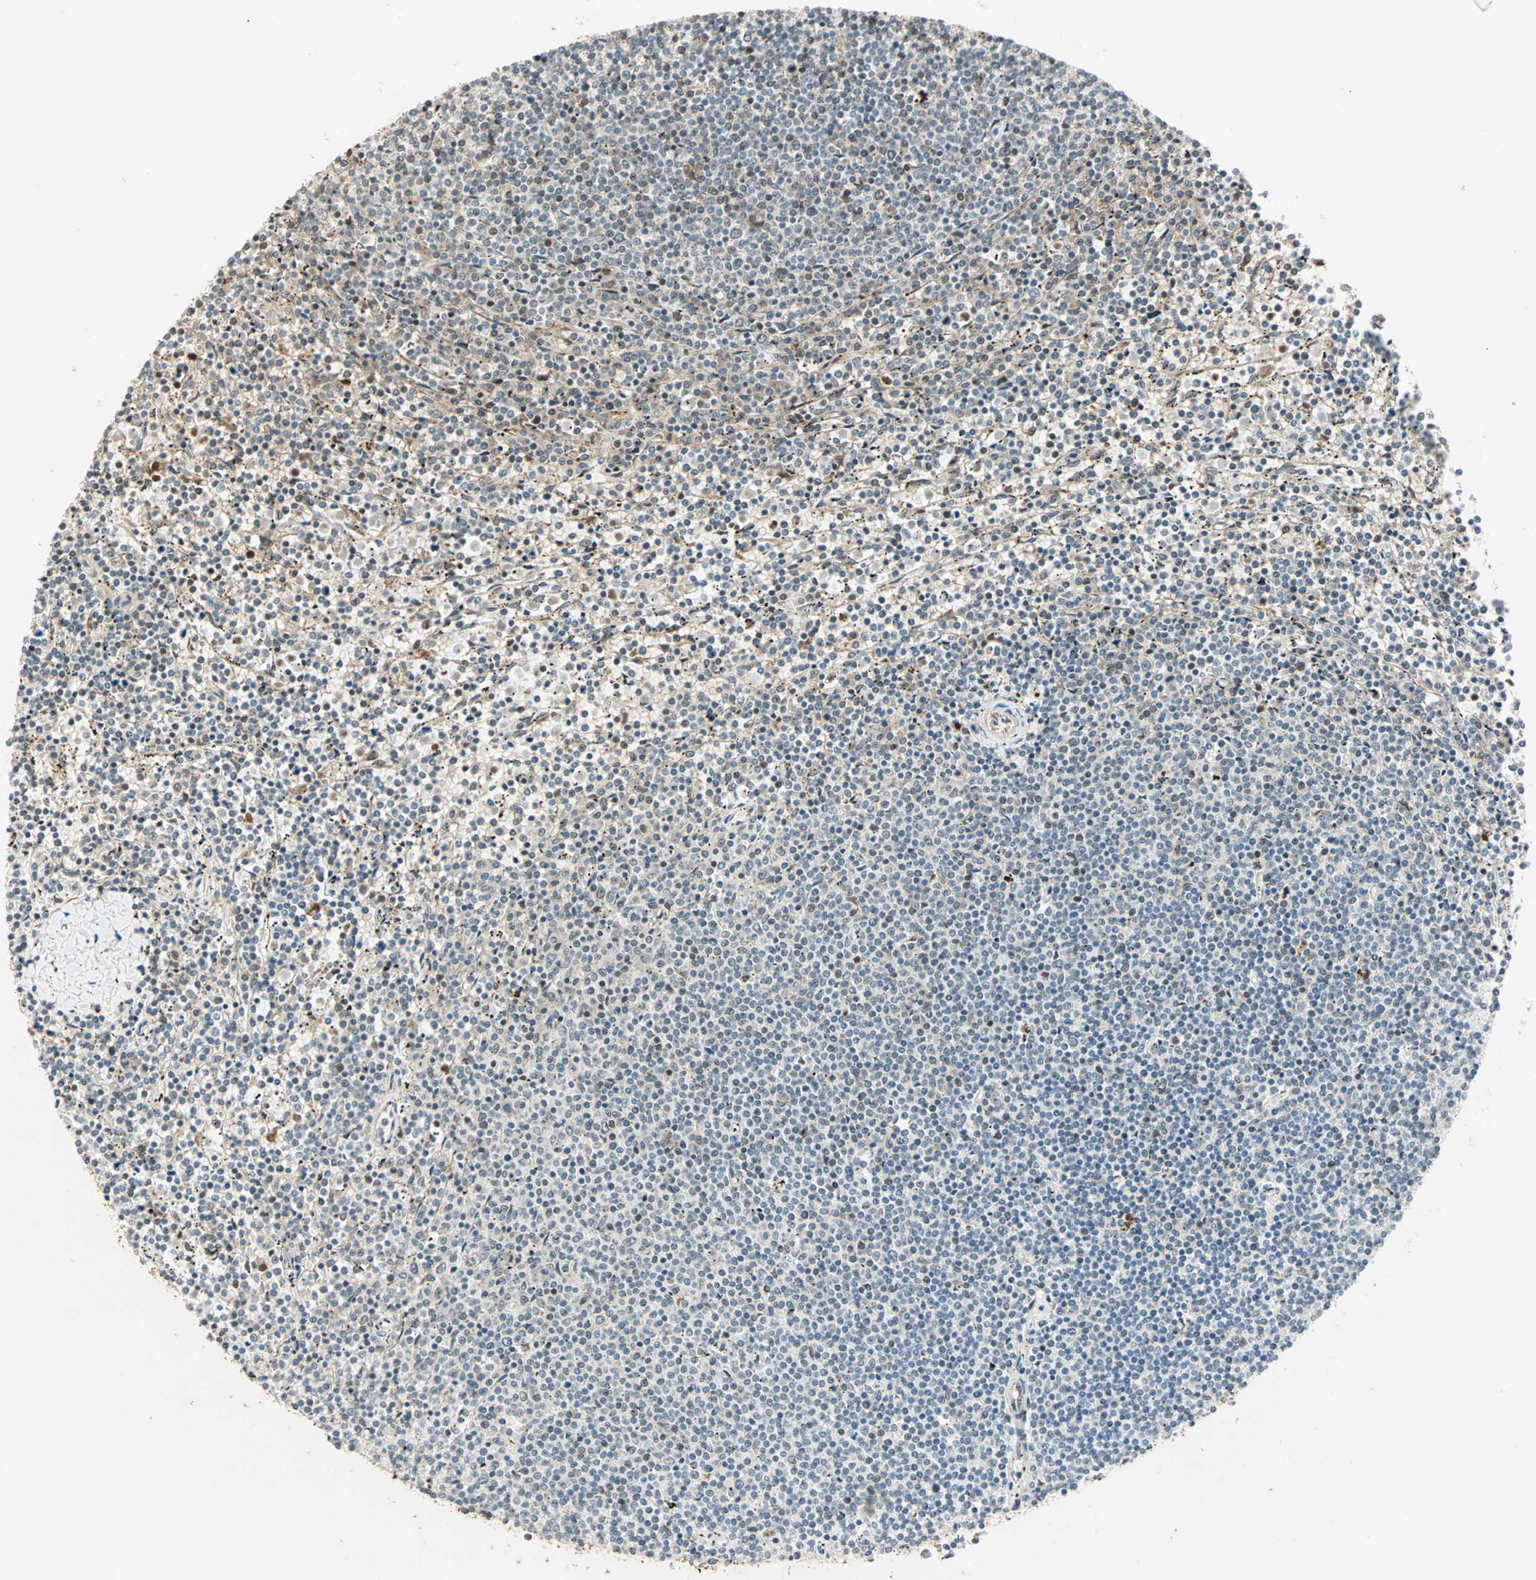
{"staining": {"intensity": "negative", "quantity": "none", "location": "none"}, "tissue": "lymphoma", "cell_type": "Tumor cells", "image_type": "cancer", "snomed": [{"axis": "morphology", "description": "Malignant lymphoma, non-Hodgkin's type, Low grade"}, {"axis": "topography", "description": "Spleen"}], "caption": "Protein analysis of low-grade malignant lymphoma, non-Hodgkin's type demonstrates no significant positivity in tumor cells.", "gene": "BCAN", "patient": {"sex": "female", "age": 50}}